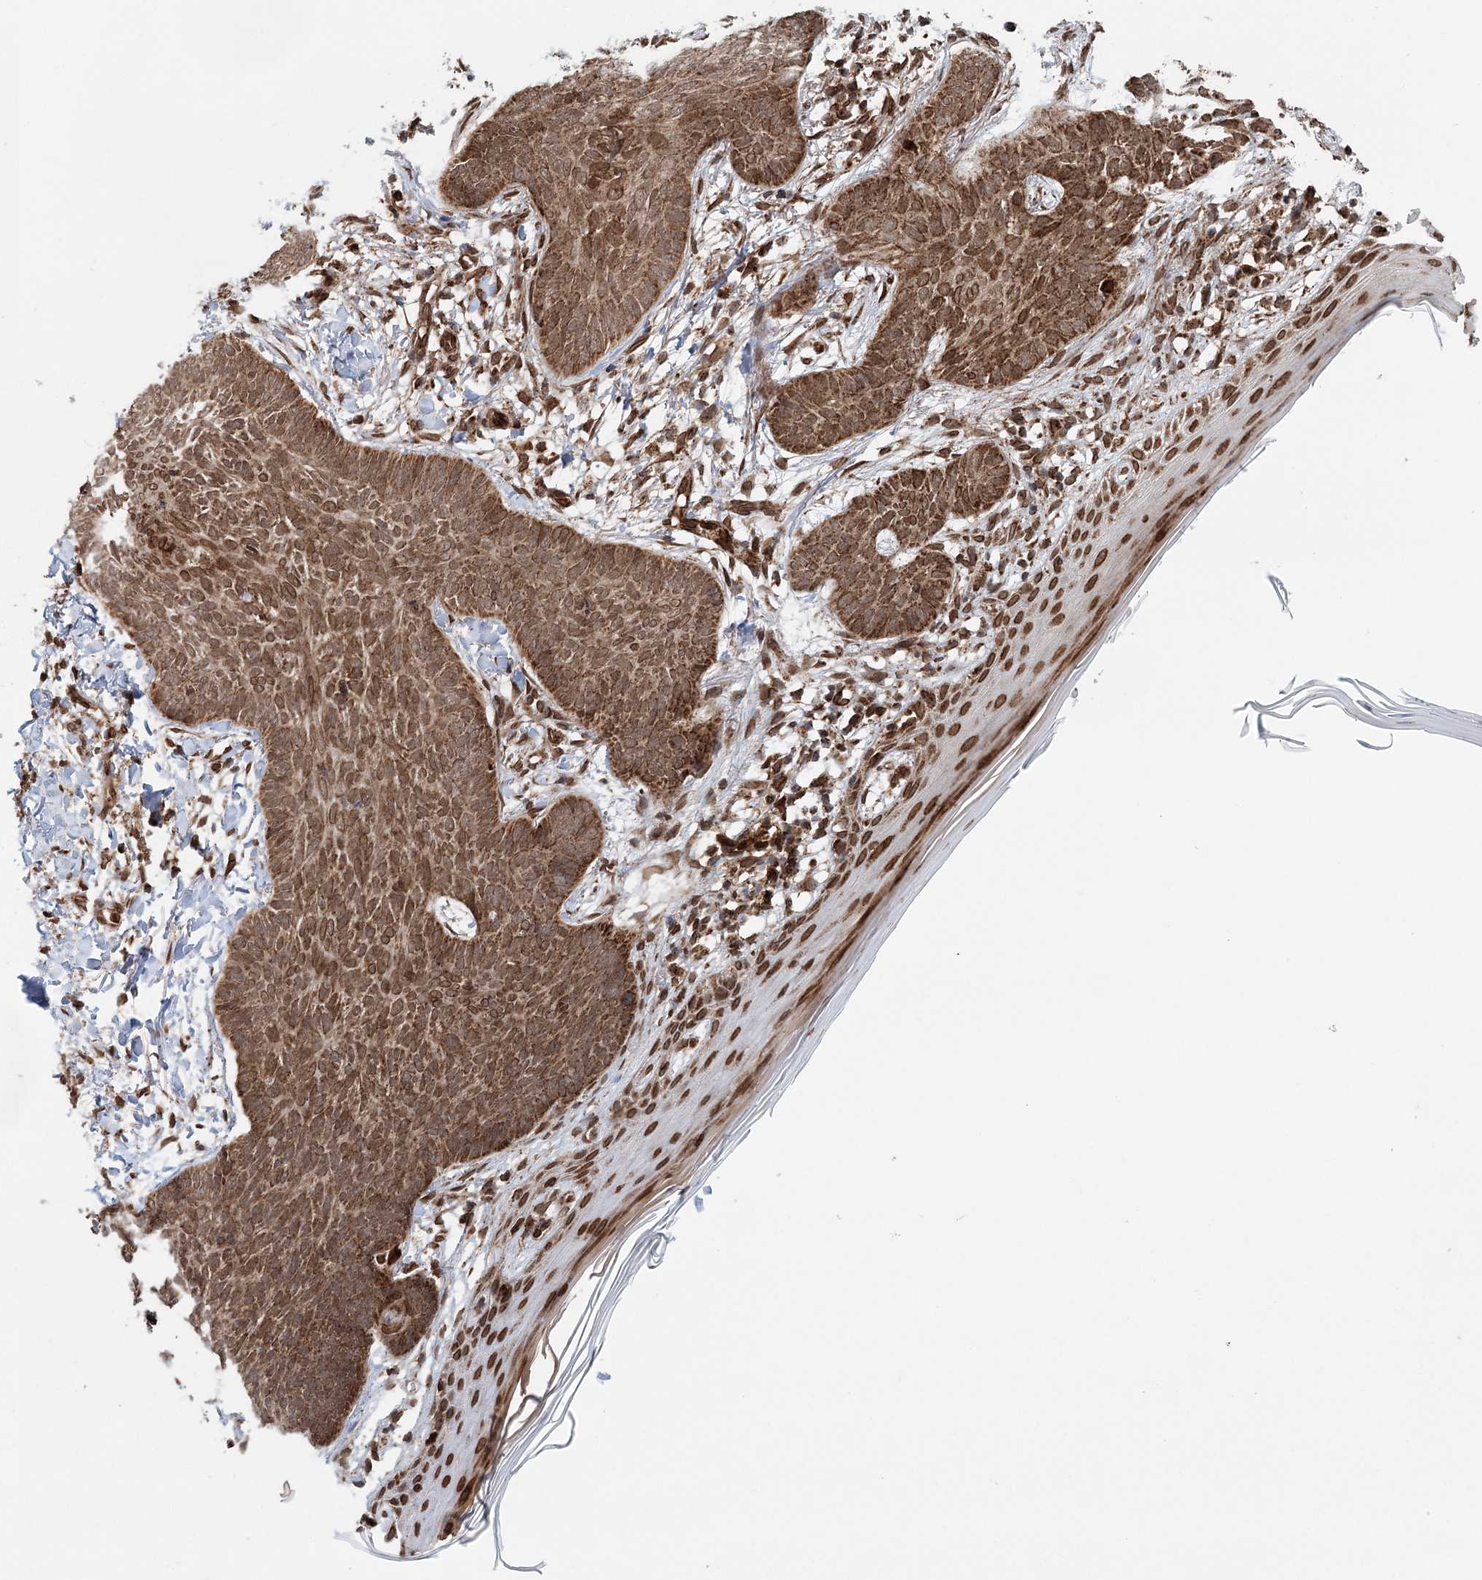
{"staining": {"intensity": "moderate", "quantity": ">75%", "location": "cytoplasmic/membranous,nuclear"}, "tissue": "skin cancer", "cell_type": "Tumor cells", "image_type": "cancer", "snomed": [{"axis": "morphology", "description": "Normal tissue, NOS"}, {"axis": "morphology", "description": "Basal cell carcinoma"}, {"axis": "topography", "description": "Skin"}], "caption": "Human skin basal cell carcinoma stained with a brown dye displays moderate cytoplasmic/membranous and nuclear positive staining in approximately >75% of tumor cells.", "gene": "BCKDHA", "patient": {"sex": "male", "age": 50}}